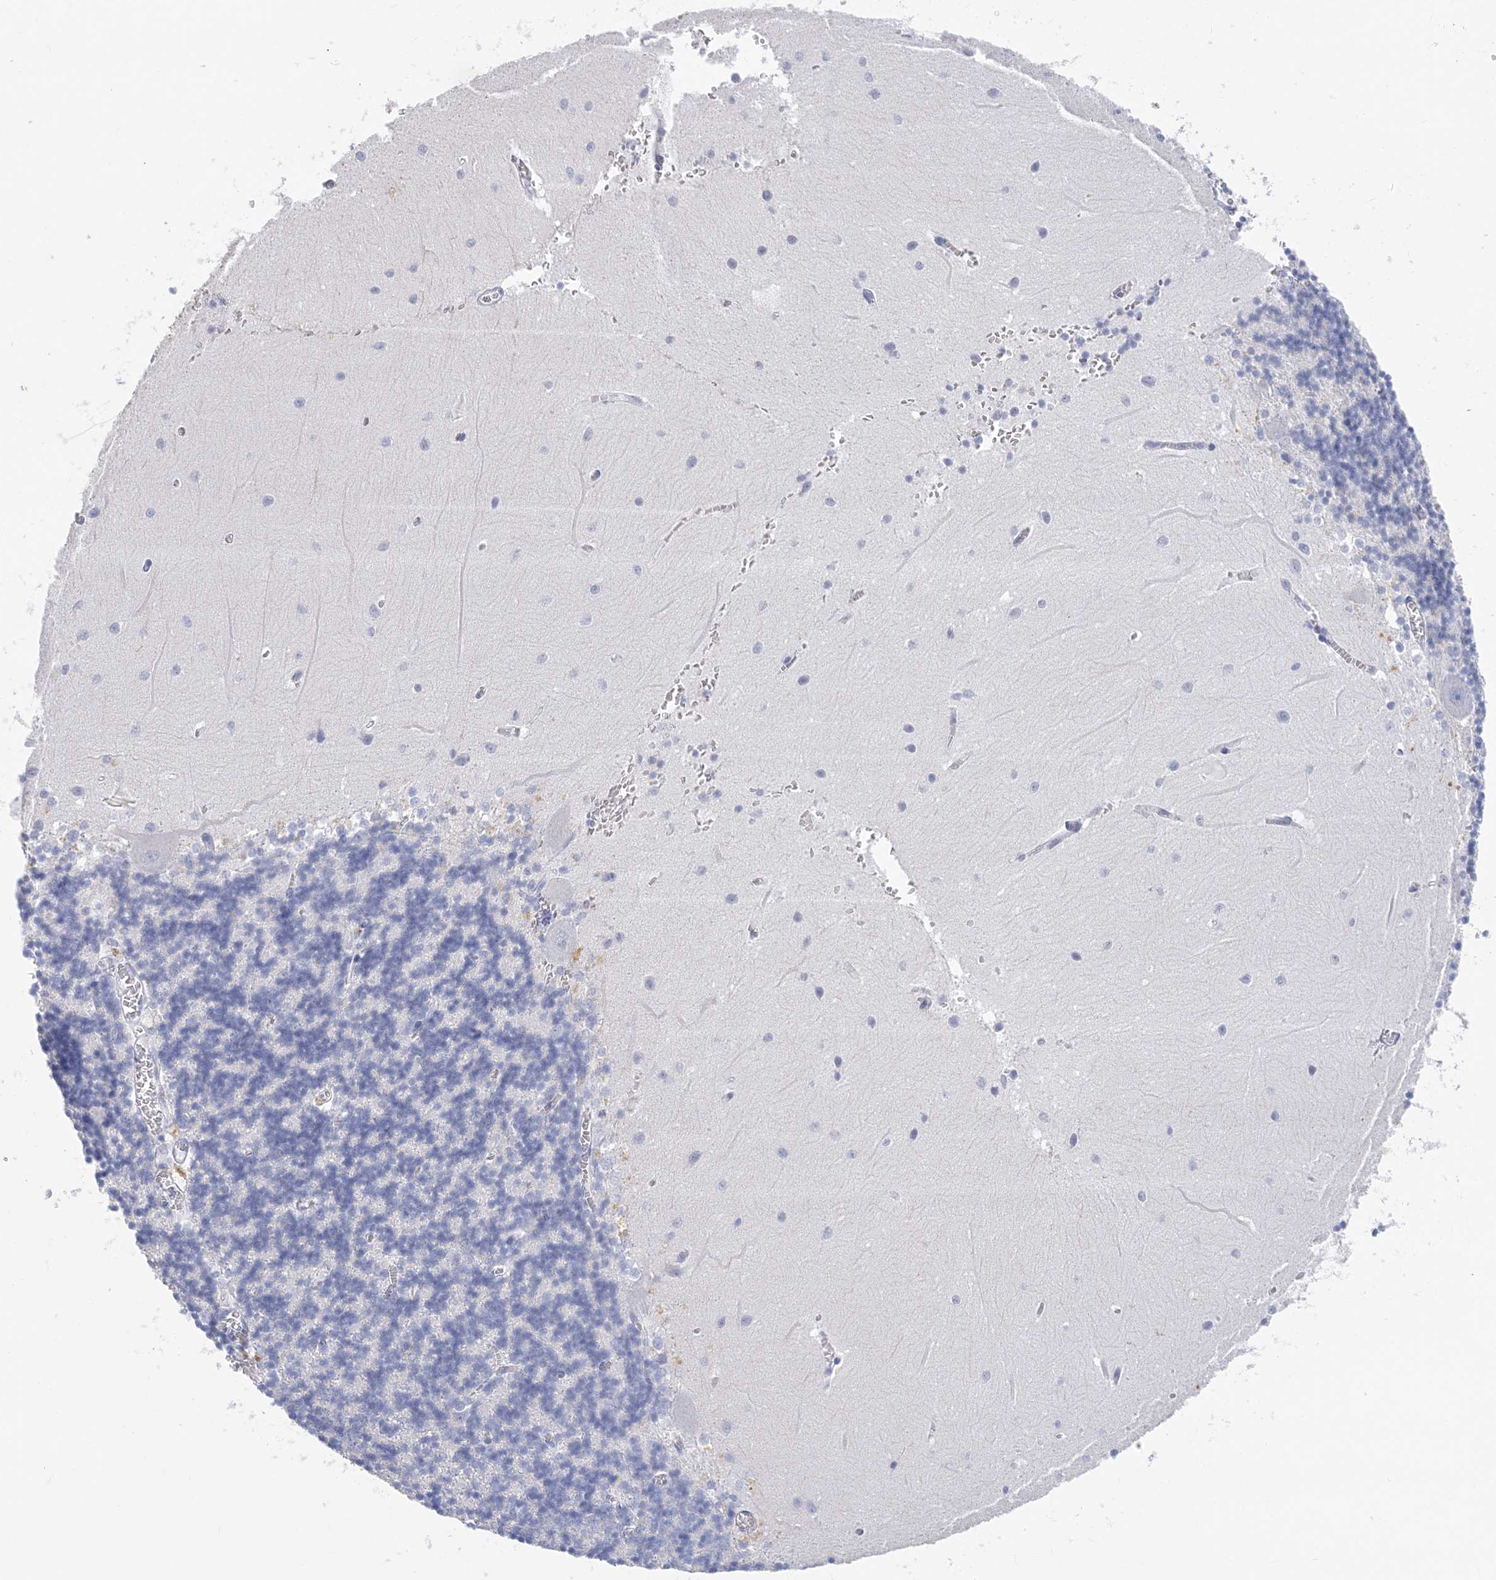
{"staining": {"intensity": "negative", "quantity": "none", "location": "none"}, "tissue": "cerebellum", "cell_type": "Cells in granular layer", "image_type": "normal", "snomed": [{"axis": "morphology", "description": "Normal tissue, NOS"}, {"axis": "topography", "description": "Cerebellum"}], "caption": "Immunohistochemistry photomicrograph of normal cerebellum stained for a protein (brown), which reveals no expression in cells in granular layer.", "gene": "SH3YL1", "patient": {"sex": "male", "age": 37}}